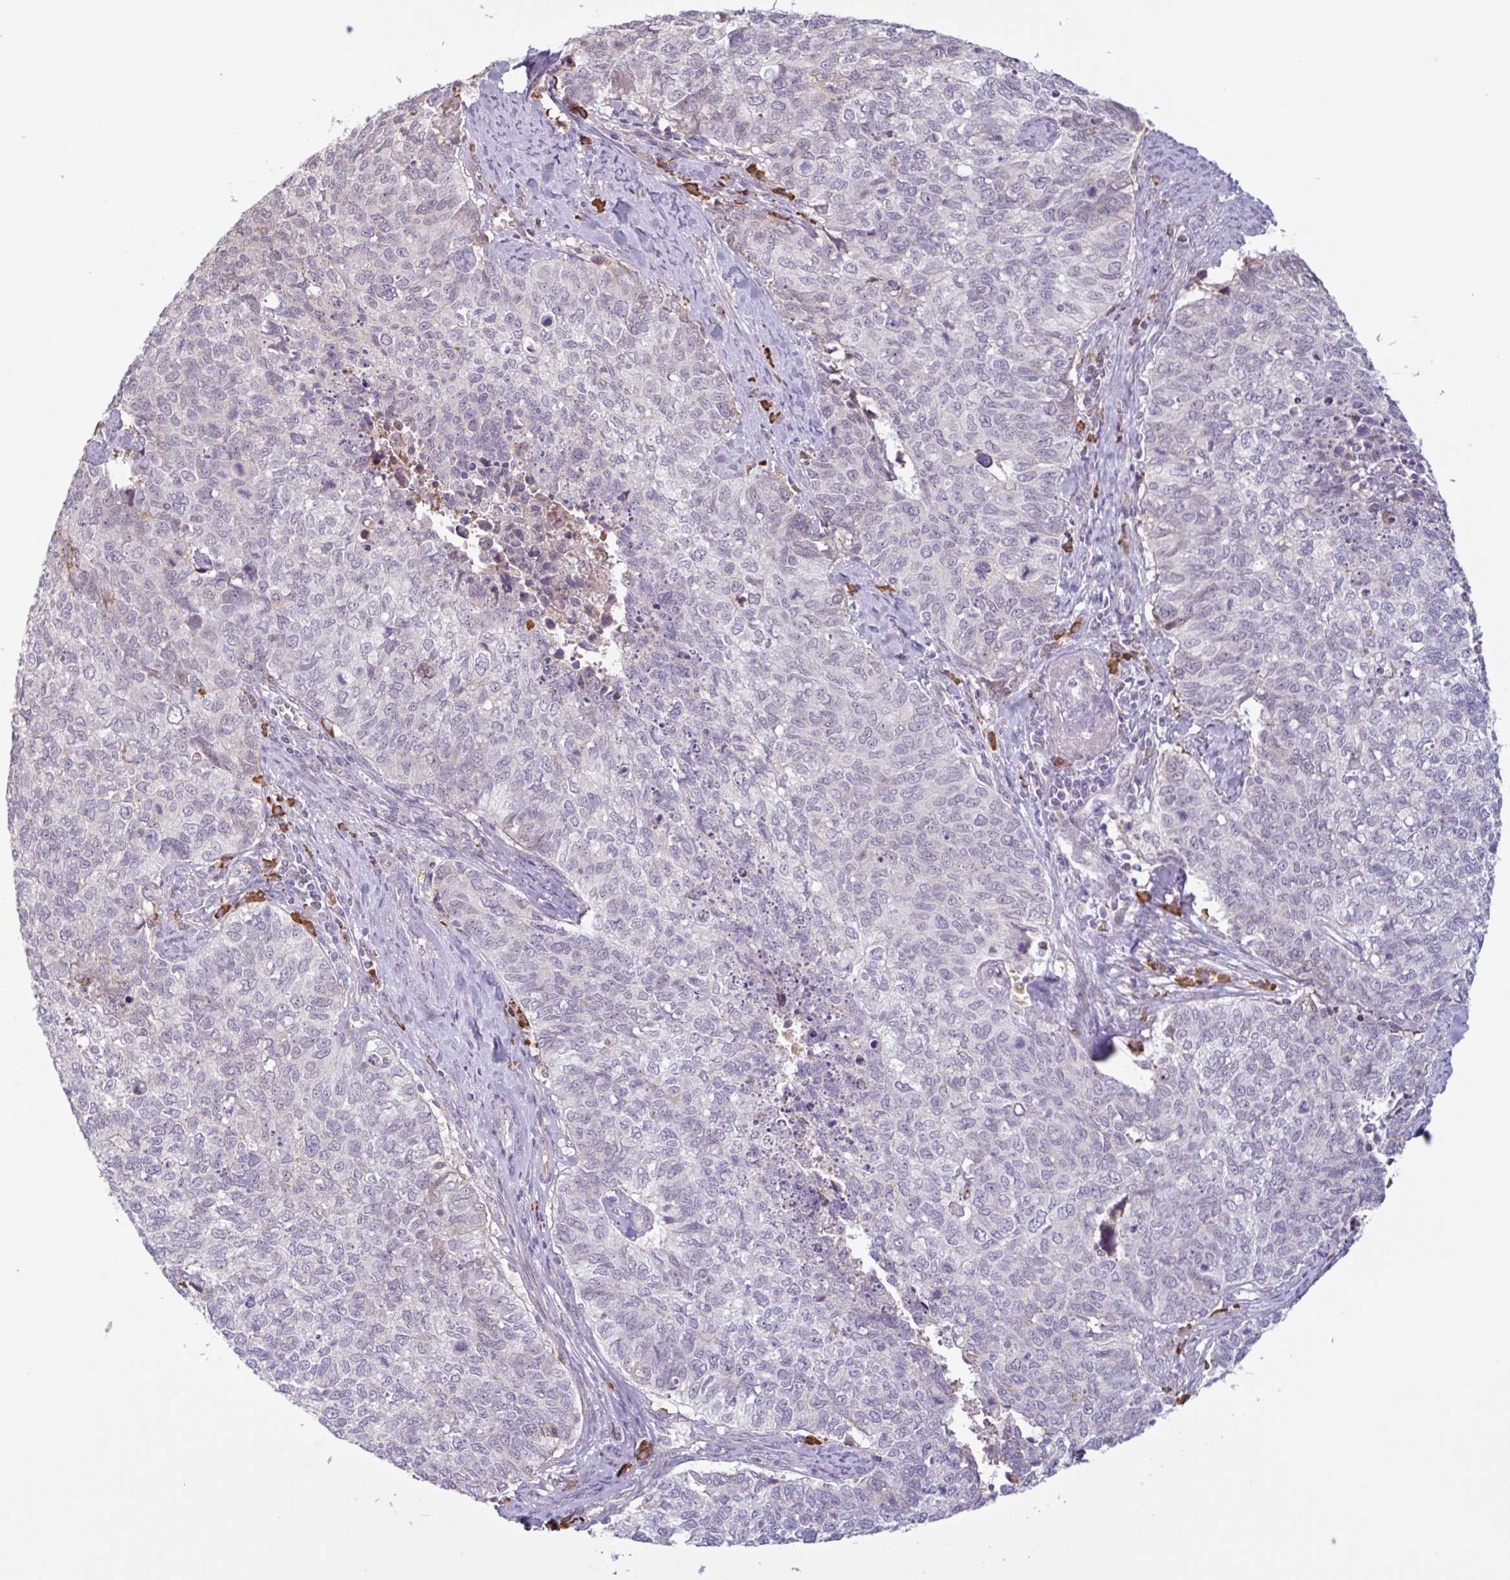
{"staining": {"intensity": "negative", "quantity": "none", "location": "none"}, "tissue": "cervical cancer", "cell_type": "Tumor cells", "image_type": "cancer", "snomed": [{"axis": "morphology", "description": "Adenocarcinoma, NOS"}, {"axis": "topography", "description": "Cervix"}], "caption": "Tumor cells are negative for brown protein staining in cervical cancer (adenocarcinoma).", "gene": "TAF1D", "patient": {"sex": "female", "age": 63}}